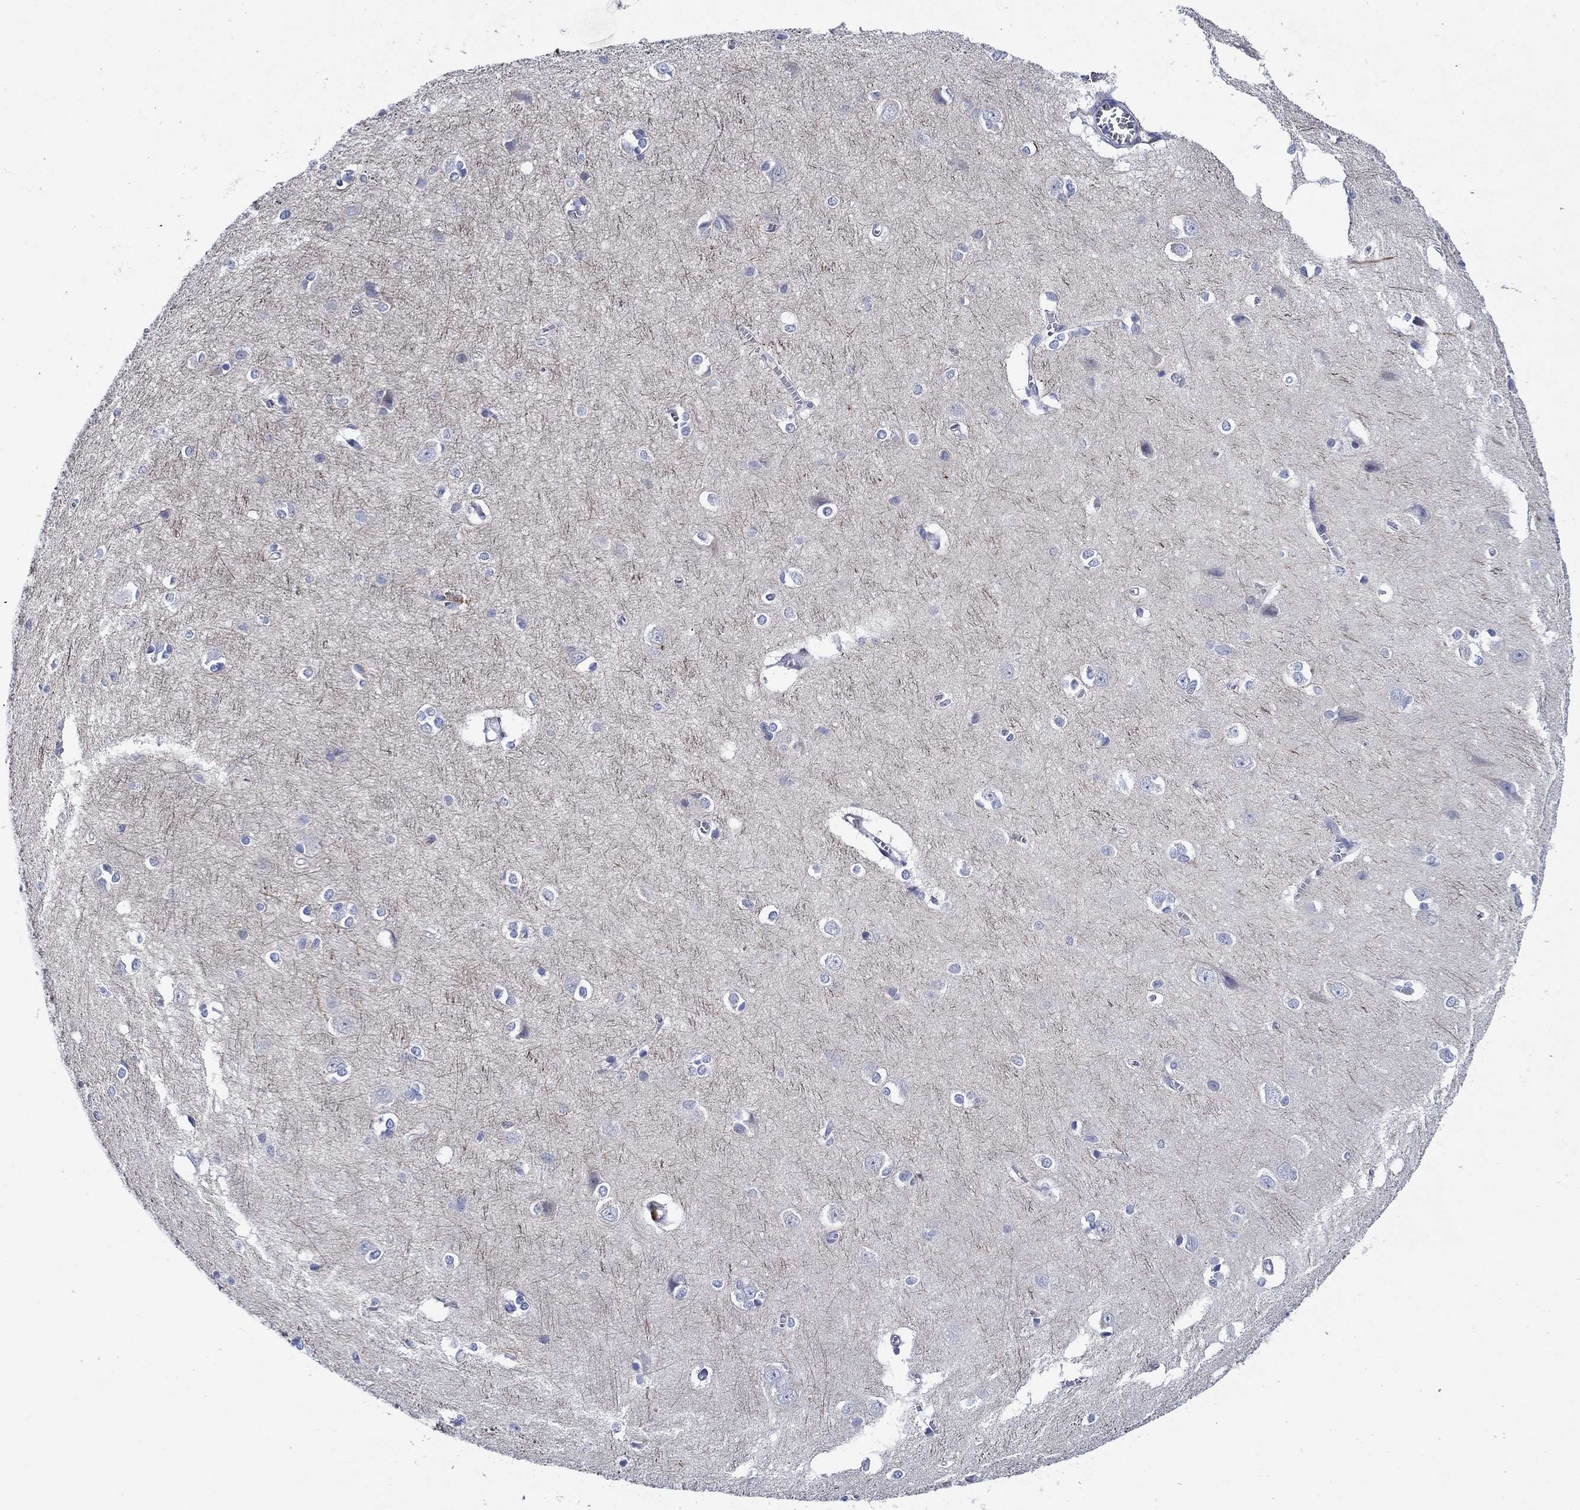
{"staining": {"intensity": "negative", "quantity": "none", "location": "none"}, "tissue": "cerebral cortex", "cell_type": "Endothelial cells", "image_type": "normal", "snomed": [{"axis": "morphology", "description": "Normal tissue, NOS"}, {"axis": "topography", "description": "Cerebral cortex"}], "caption": "Endothelial cells show no significant positivity in normal cerebral cortex.", "gene": "MC2R", "patient": {"sex": "male", "age": 37}}